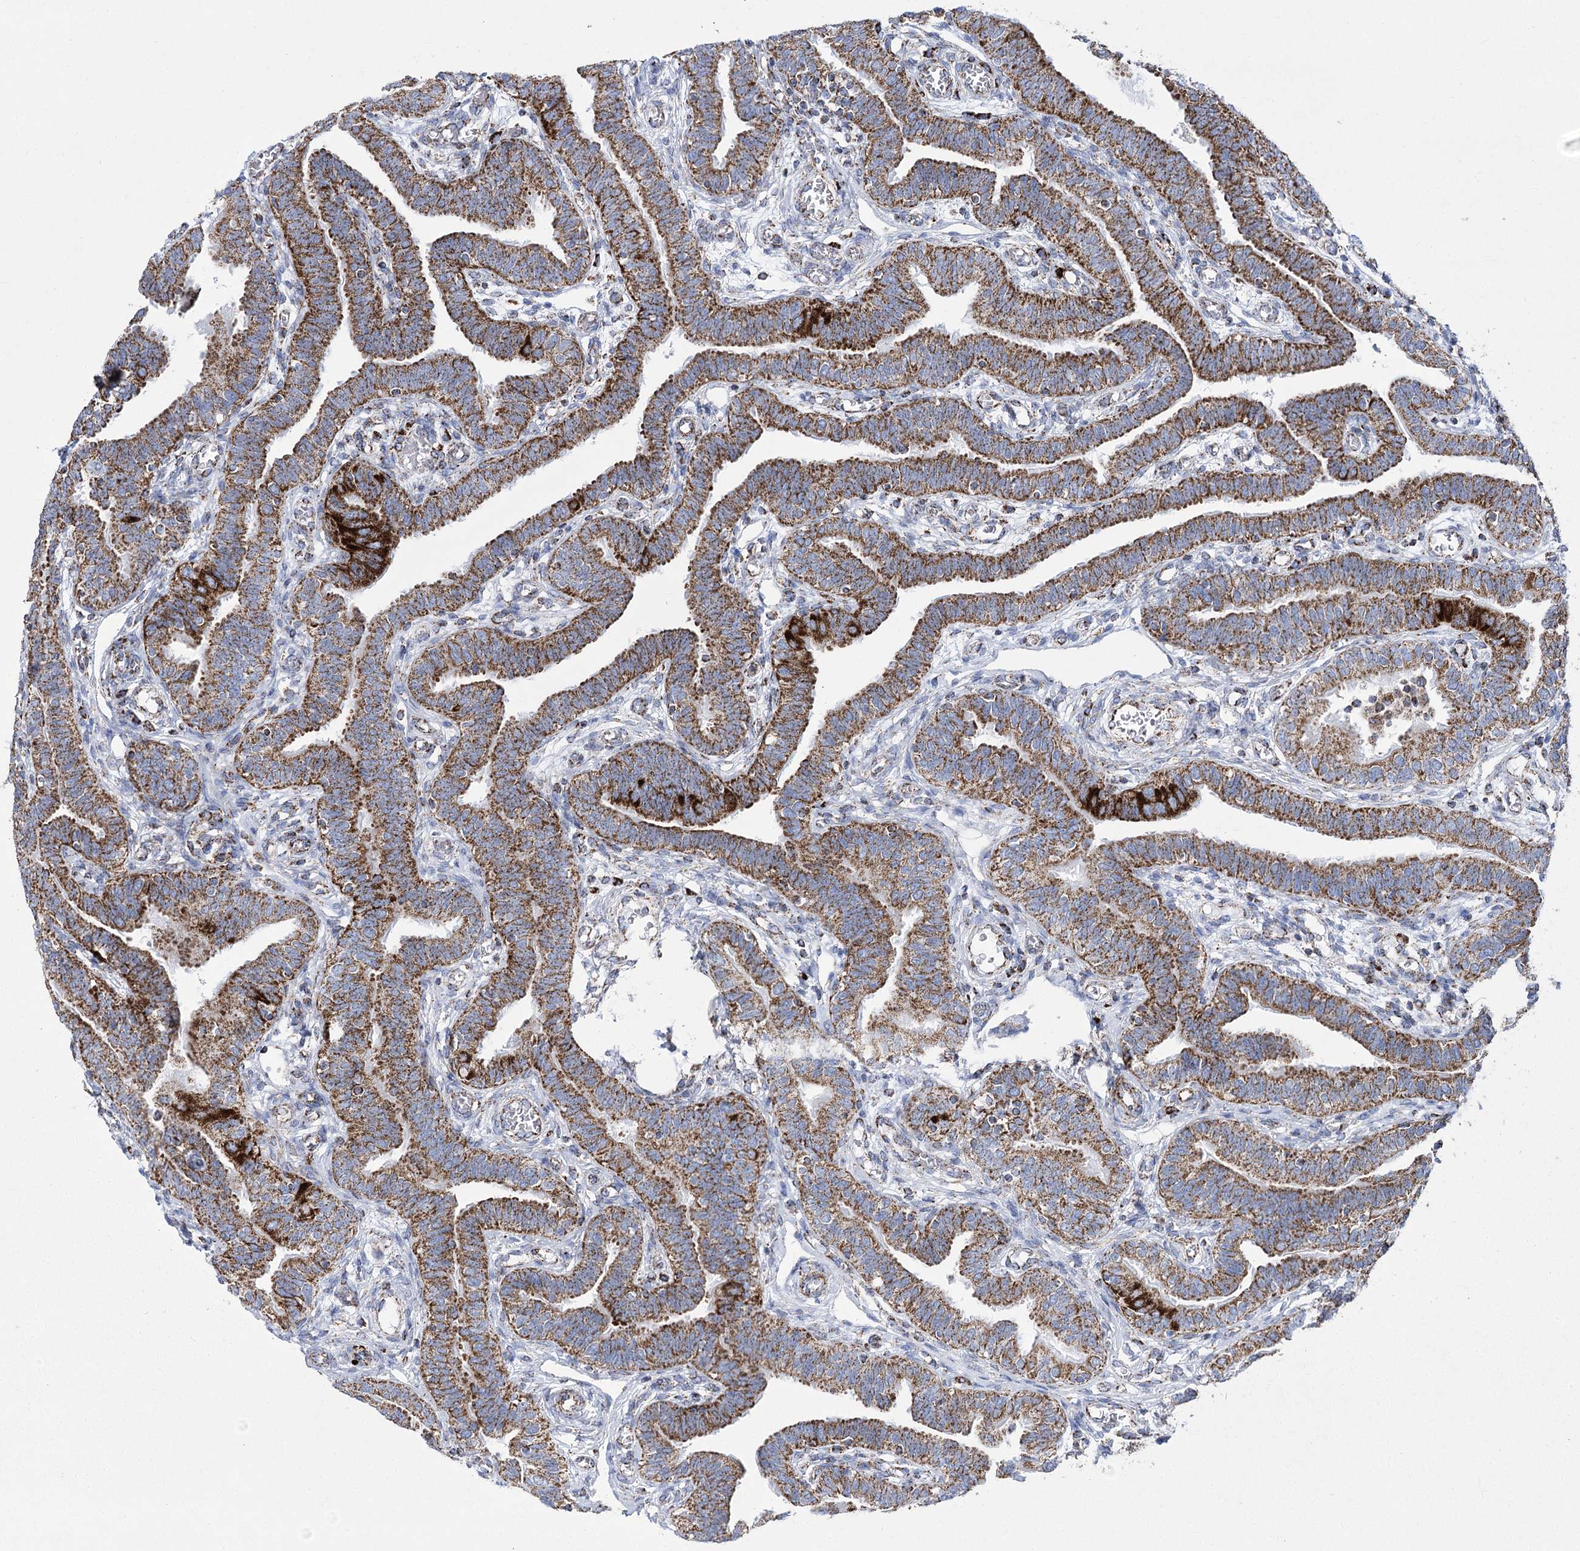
{"staining": {"intensity": "moderate", "quantity": ">75%", "location": "cytoplasmic/membranous"}, "tissue": "fallopian tube", "cell_type": "Glandular cells", "image_type": "normal", "snomed": [{"axis": "morphology", "description": "Normal tissue, NOS"}, {"axis": "topography", "description": "Fallopian tube"}], "caption": "Protein analysis of benign fallopian tube exhibits moderate cytoplasmic/membranous expression in approximately >75% of glandular cells.", "gene": "PDHB", "patient": {"sex": "female", "age": 39}}